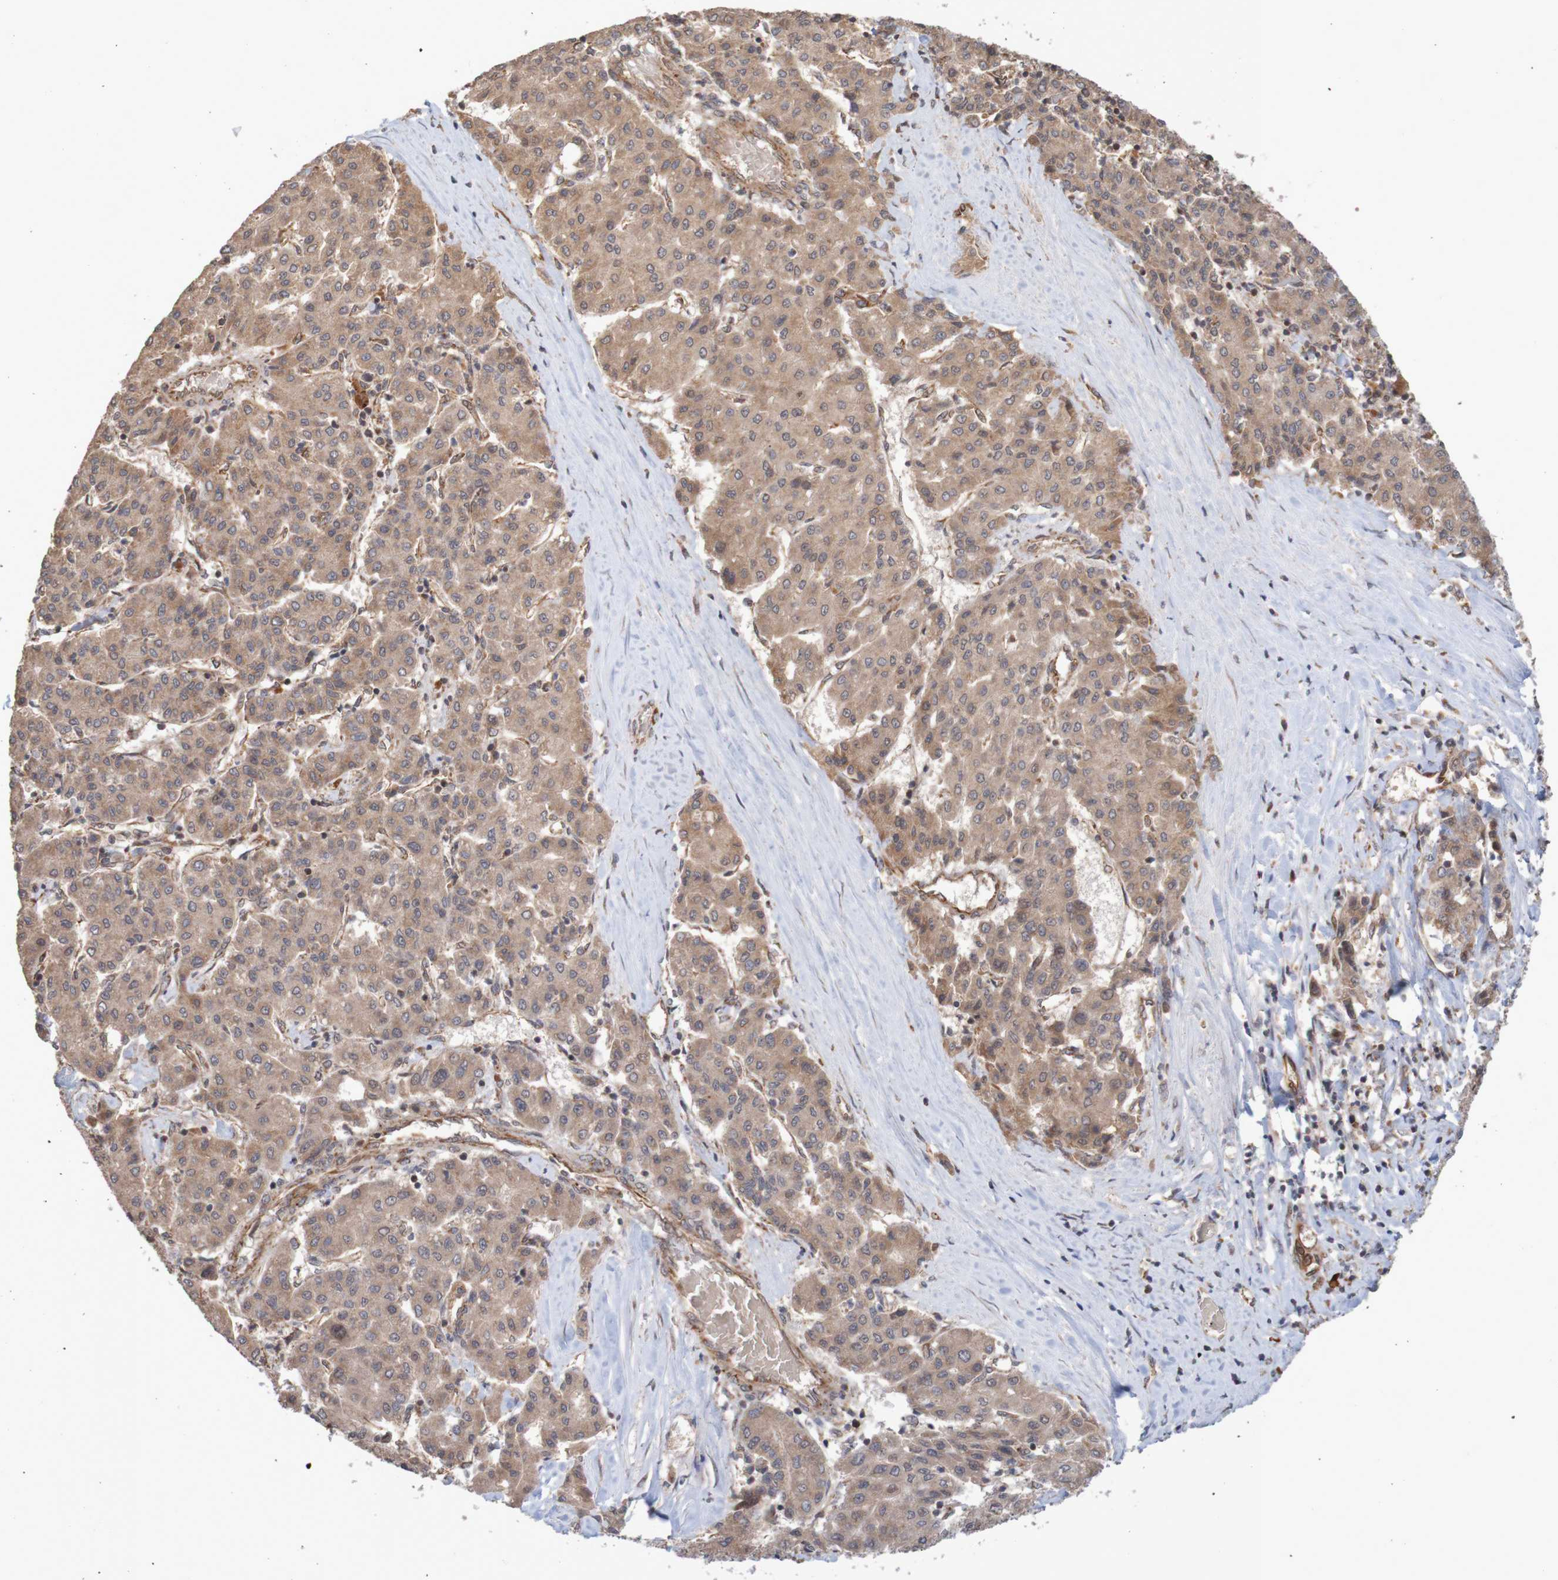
{"staining": {"intensity": "moderate", "quantity": ">75%", "location": "cytoplasmic/membranous"}, "tissue": "liver cancer", "cell_type": "Tumor cells", "image_type": "cancer", "snomed": [{"axis": "morphology", "description": "Carcinoma, Hepatocellular, NOS"}, {"axis": "topography", "description": "Liver"}], "caption": "Human liver hepatocellular carcinoma stained for a protein (brown) displays moderate cytoplasmic/membranous positive staining in about >75% of tumor cells.", "gene": "MRPL52", "patient": {"sex": "male", "age": 65}}